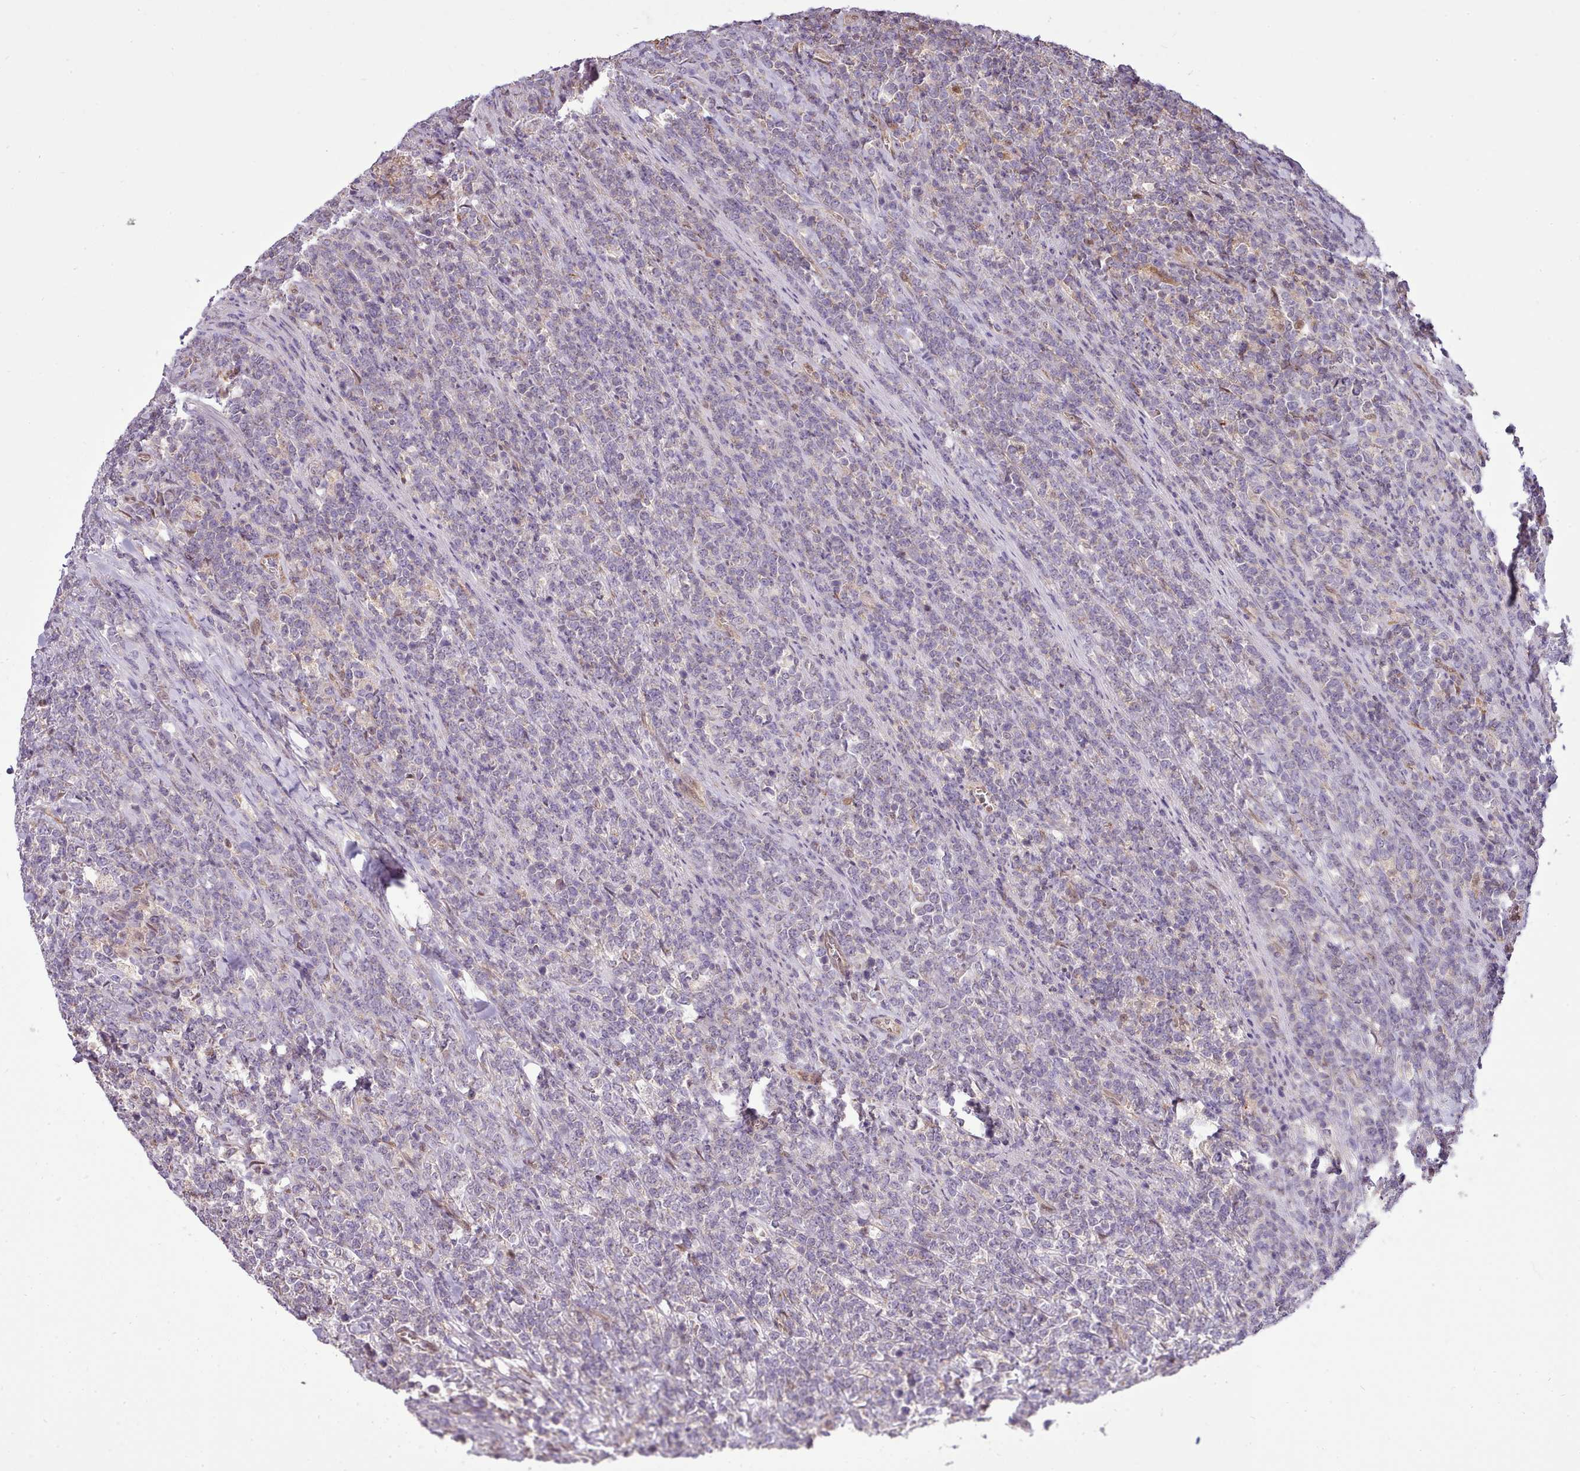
{"staining": {"intensity": "negative", "quantity": "none", "location": "none"}, "tissue": "lymphoma", "cell_type": "Tumor cells", "image_type": "cancer", "snomed": [{"axis": "morphology", "description": "Malignant lymphoma, non-Hodgkin's type, High grade"}, {"axis": "topography", "description": "Small intestine"}], "caption": "The photomicrograph demonstrates no significant positivity in tumor cells of lymphoma.", "gene": "ARL2BP", "patient": {"sex": "male", "age": 8}}